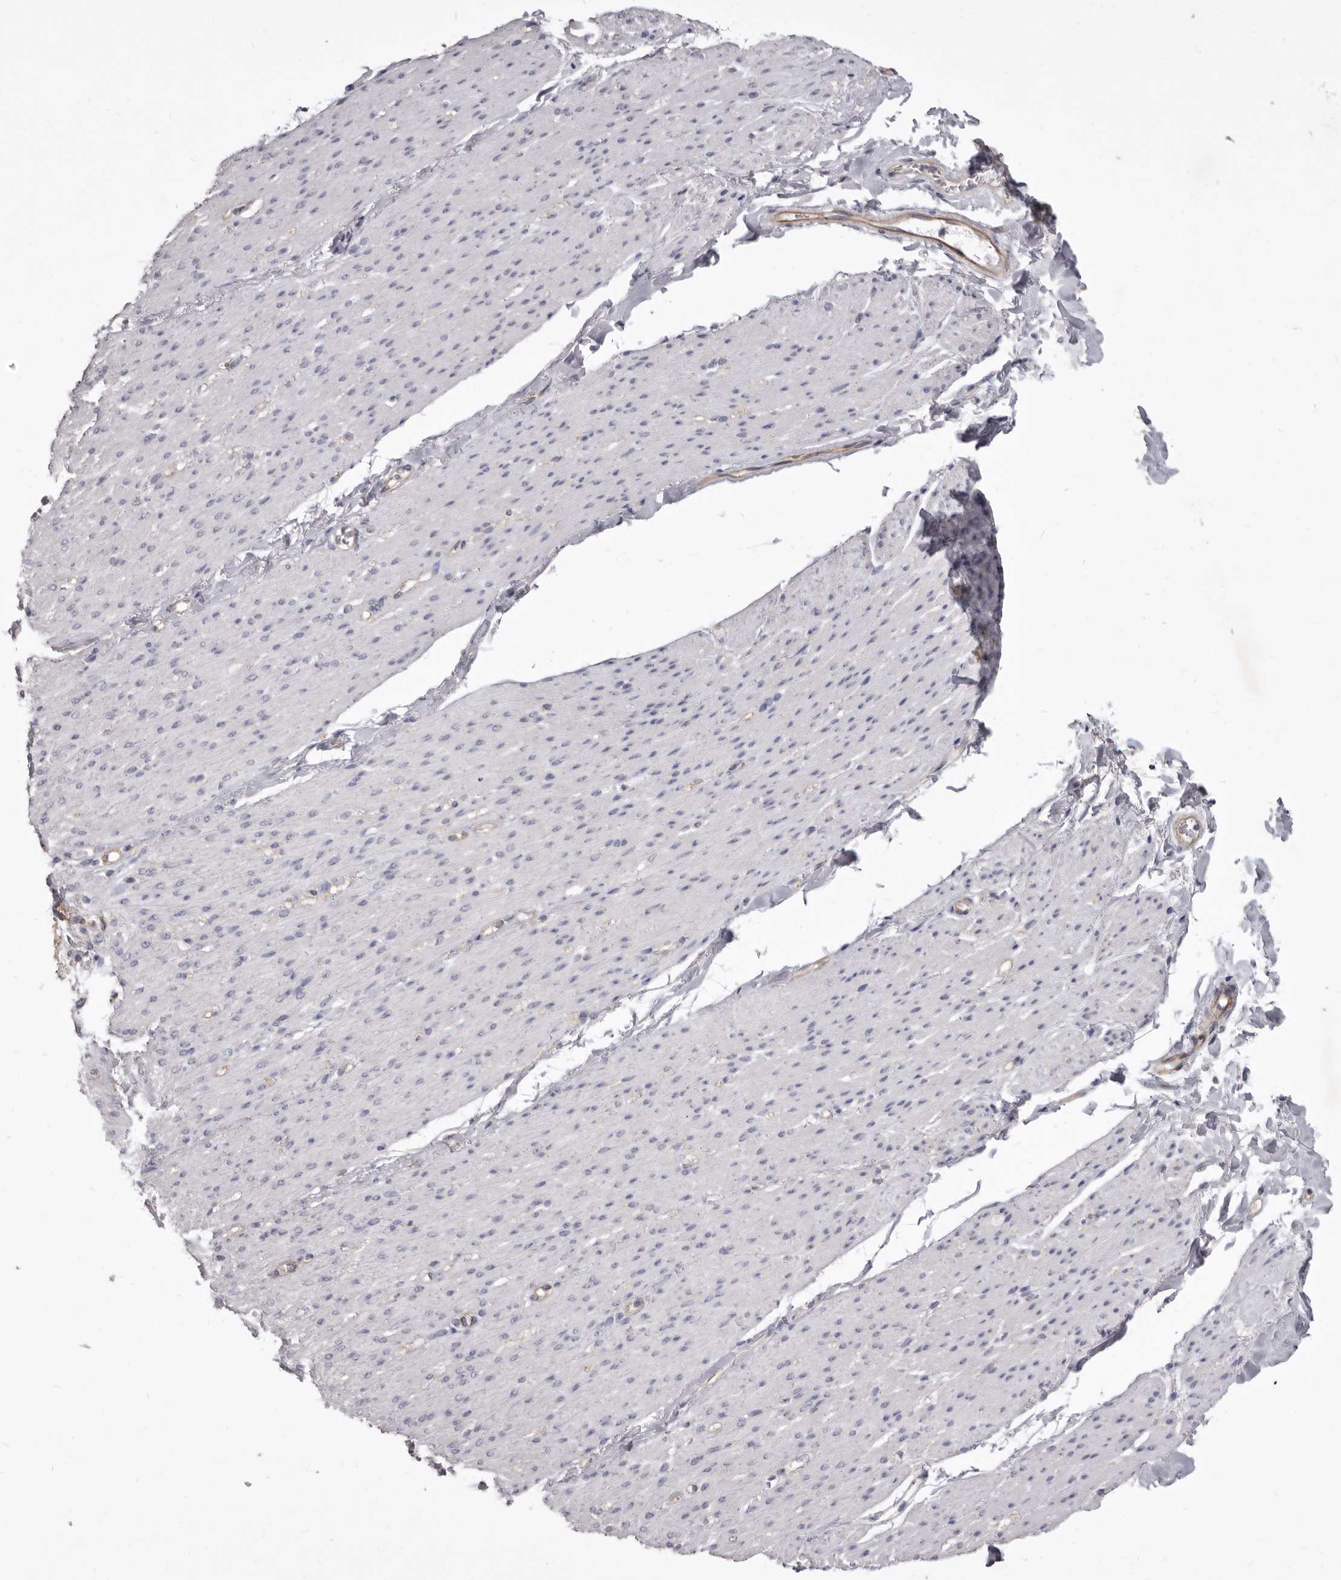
{"staining": {"intensity": "weak", "quantity": "<25%", "location": "cytoplasmic/membranous"}, "tissue": "smooth muscle", "cell_type": "Smooth muscle cells", "image_type": "normal", "snomed": [{"axis": "morphology", "description": "Normal tissue, NOS"}, {"axis": "topography", "description": "Colon"}, {"axis": "topography", "description": "Peripheral nerve tissue"}], "caption": "A high-resolution image shows IHC staining of benign smooth muscle, which exhibits no significant expression in smooth muscle cells. (Brightfield microscopy of DAB immunohistochemistry (IHC) at high magnification).", "gene": "P2RX6", "patient": {"sex": "female", "age": 61}}